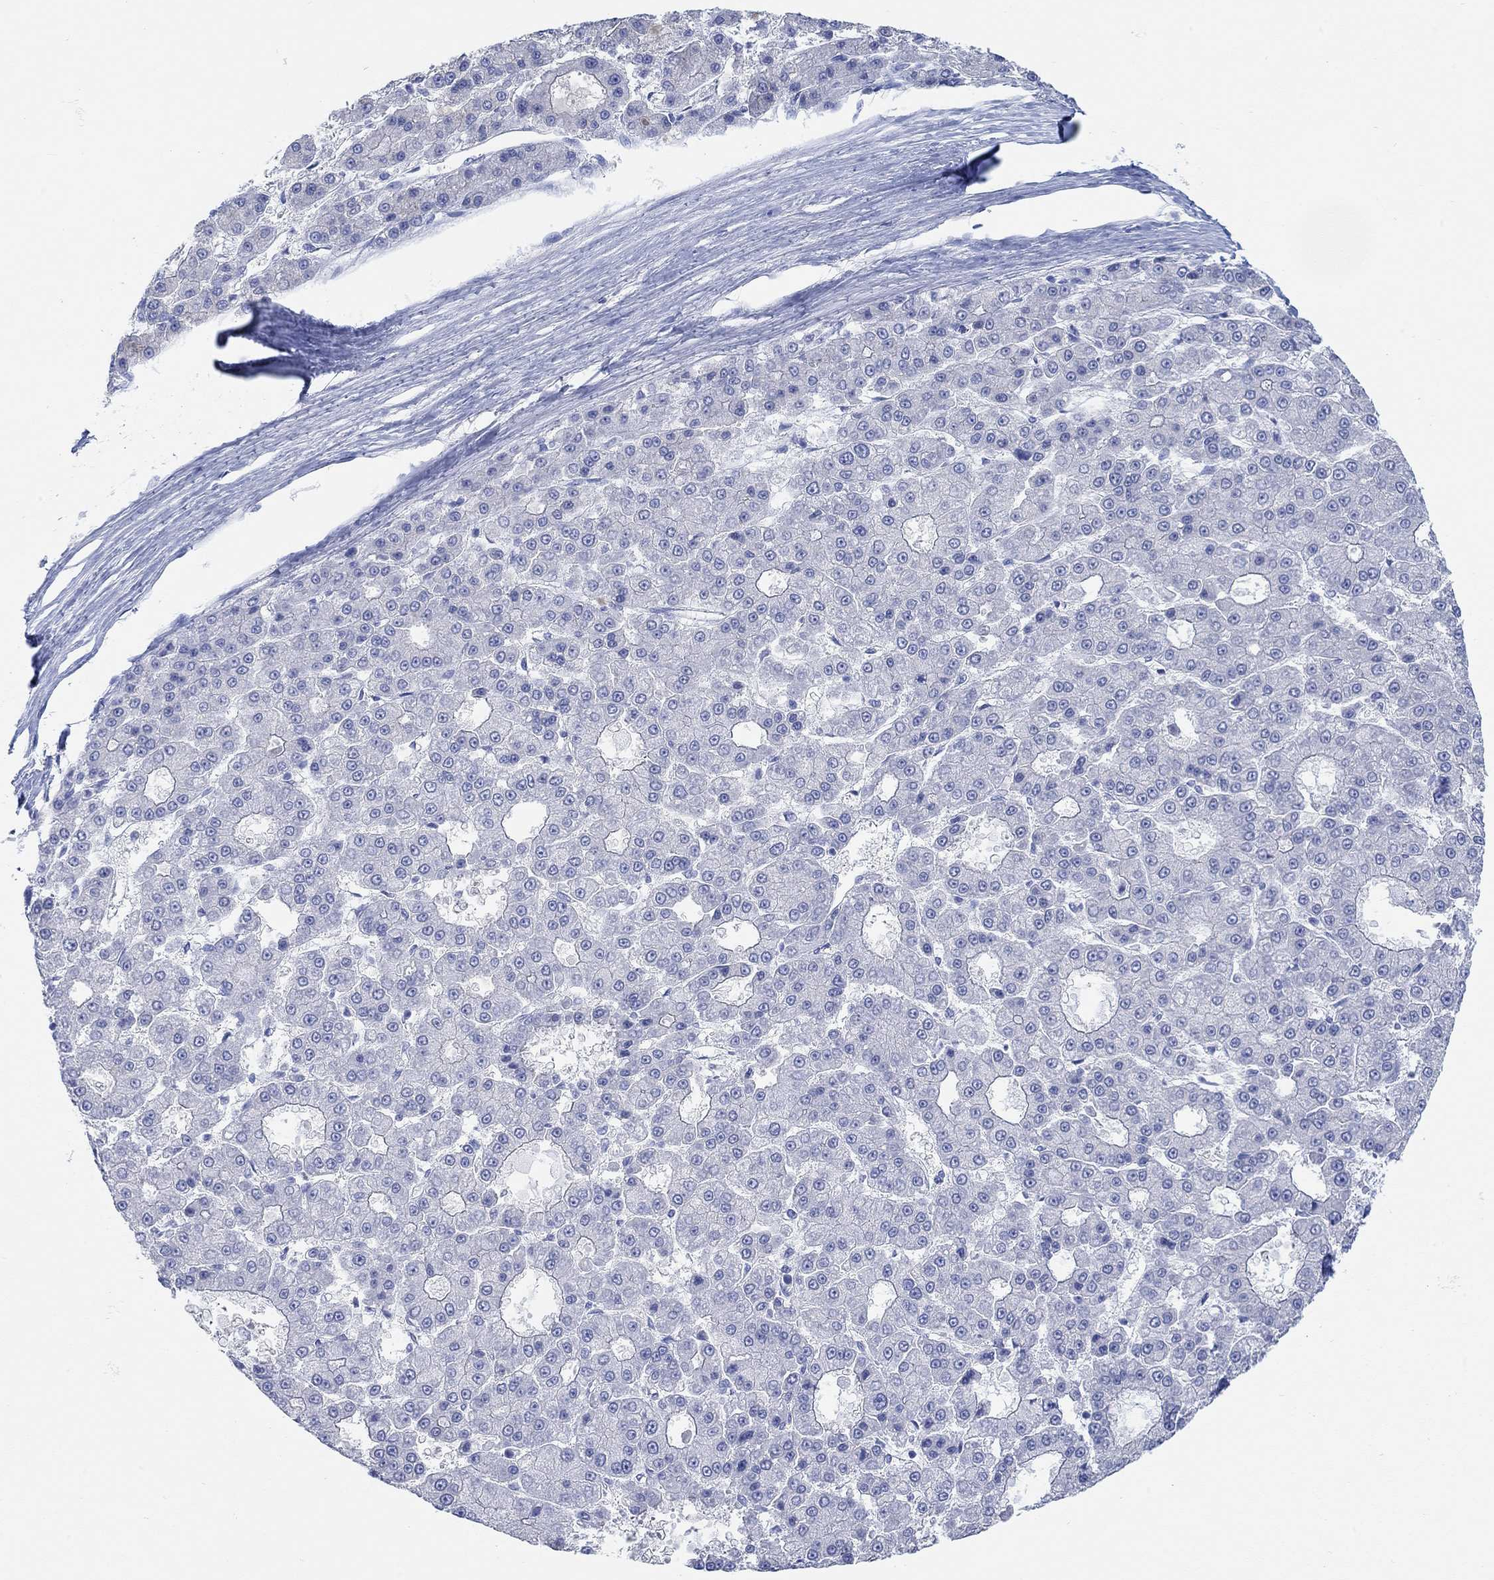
{"staining": {"intensity": "negative", "quantity": "none", "location": "none"}, "tissue": "liver cancer", "cell_type": "Tumor cells", "image_type": "cancer", "snomed": [{"axis": "morphology", "description": "Carcinoma, Hepatocellular, NOS"}, {"axis": "topography", "description": "Liver"}], "caption": "Micrograph shows no significant protein positivity in tumor cells of hepatocellular carcinoma (liver).", "gene": "AK8", "patient": {"sex": "male", "age": 70}}